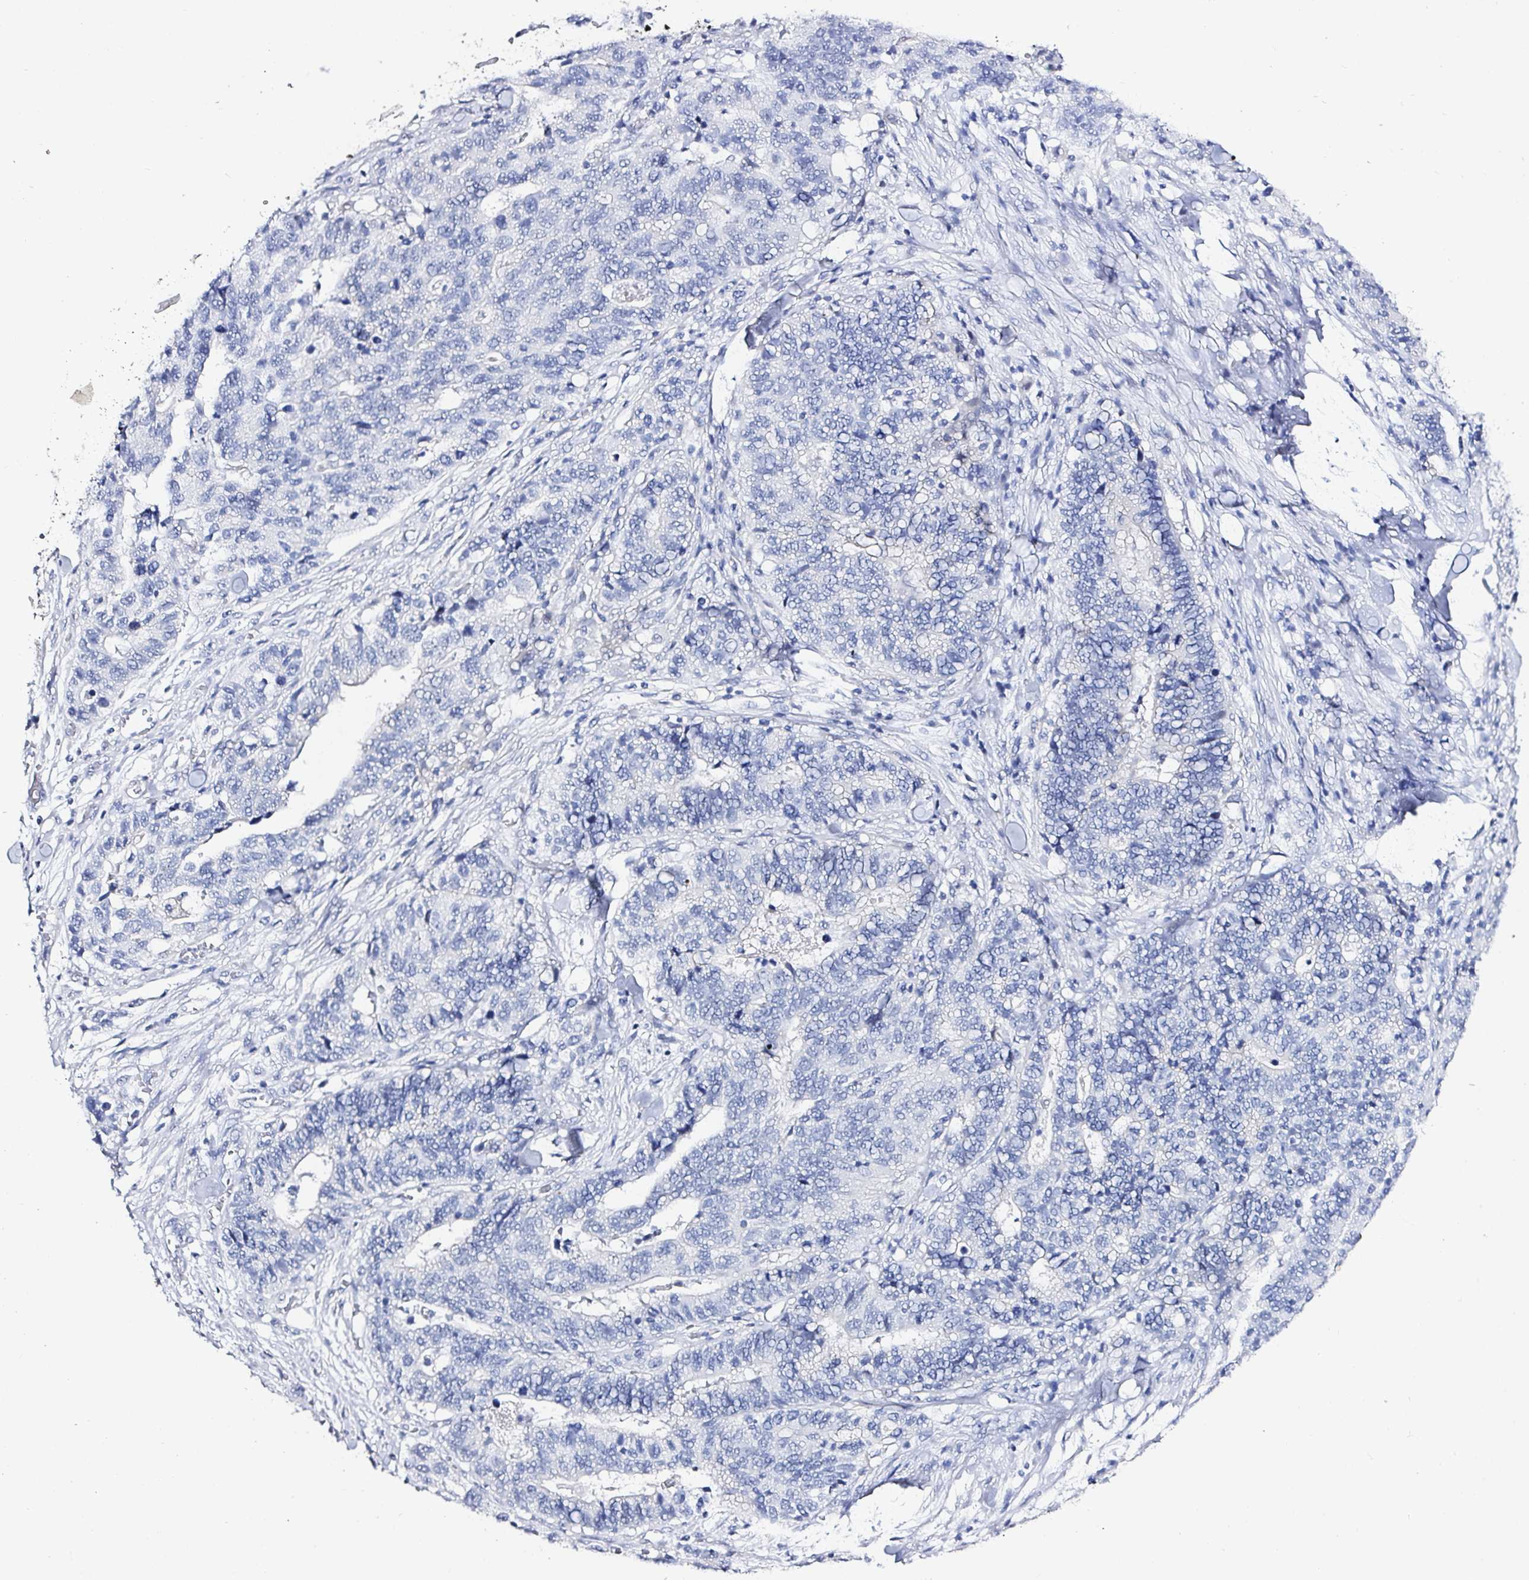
{"staining": {"intensity": "negative", "quantity": "none", "location": "none"}, "tissue": "stomach cancer", "cell_type": "Tumor cells", "image_type": "cancer", "snomed": [{"axis": "morphology", "description": "Adenocarcinoma, NOS"}, {"axis": "topography", "description": "Stomach, upper"}], "caption": "Immunohistochemical staining of stomach cancer demonstrates no significant positivity in tumor cells. (DAB (3,3'-diaminobenzidine) immunohistochemistry (IHC) with hematoxylin counter stain).", "gene": "OR10K1", "patient": {"sex": "female", "age": 67}}